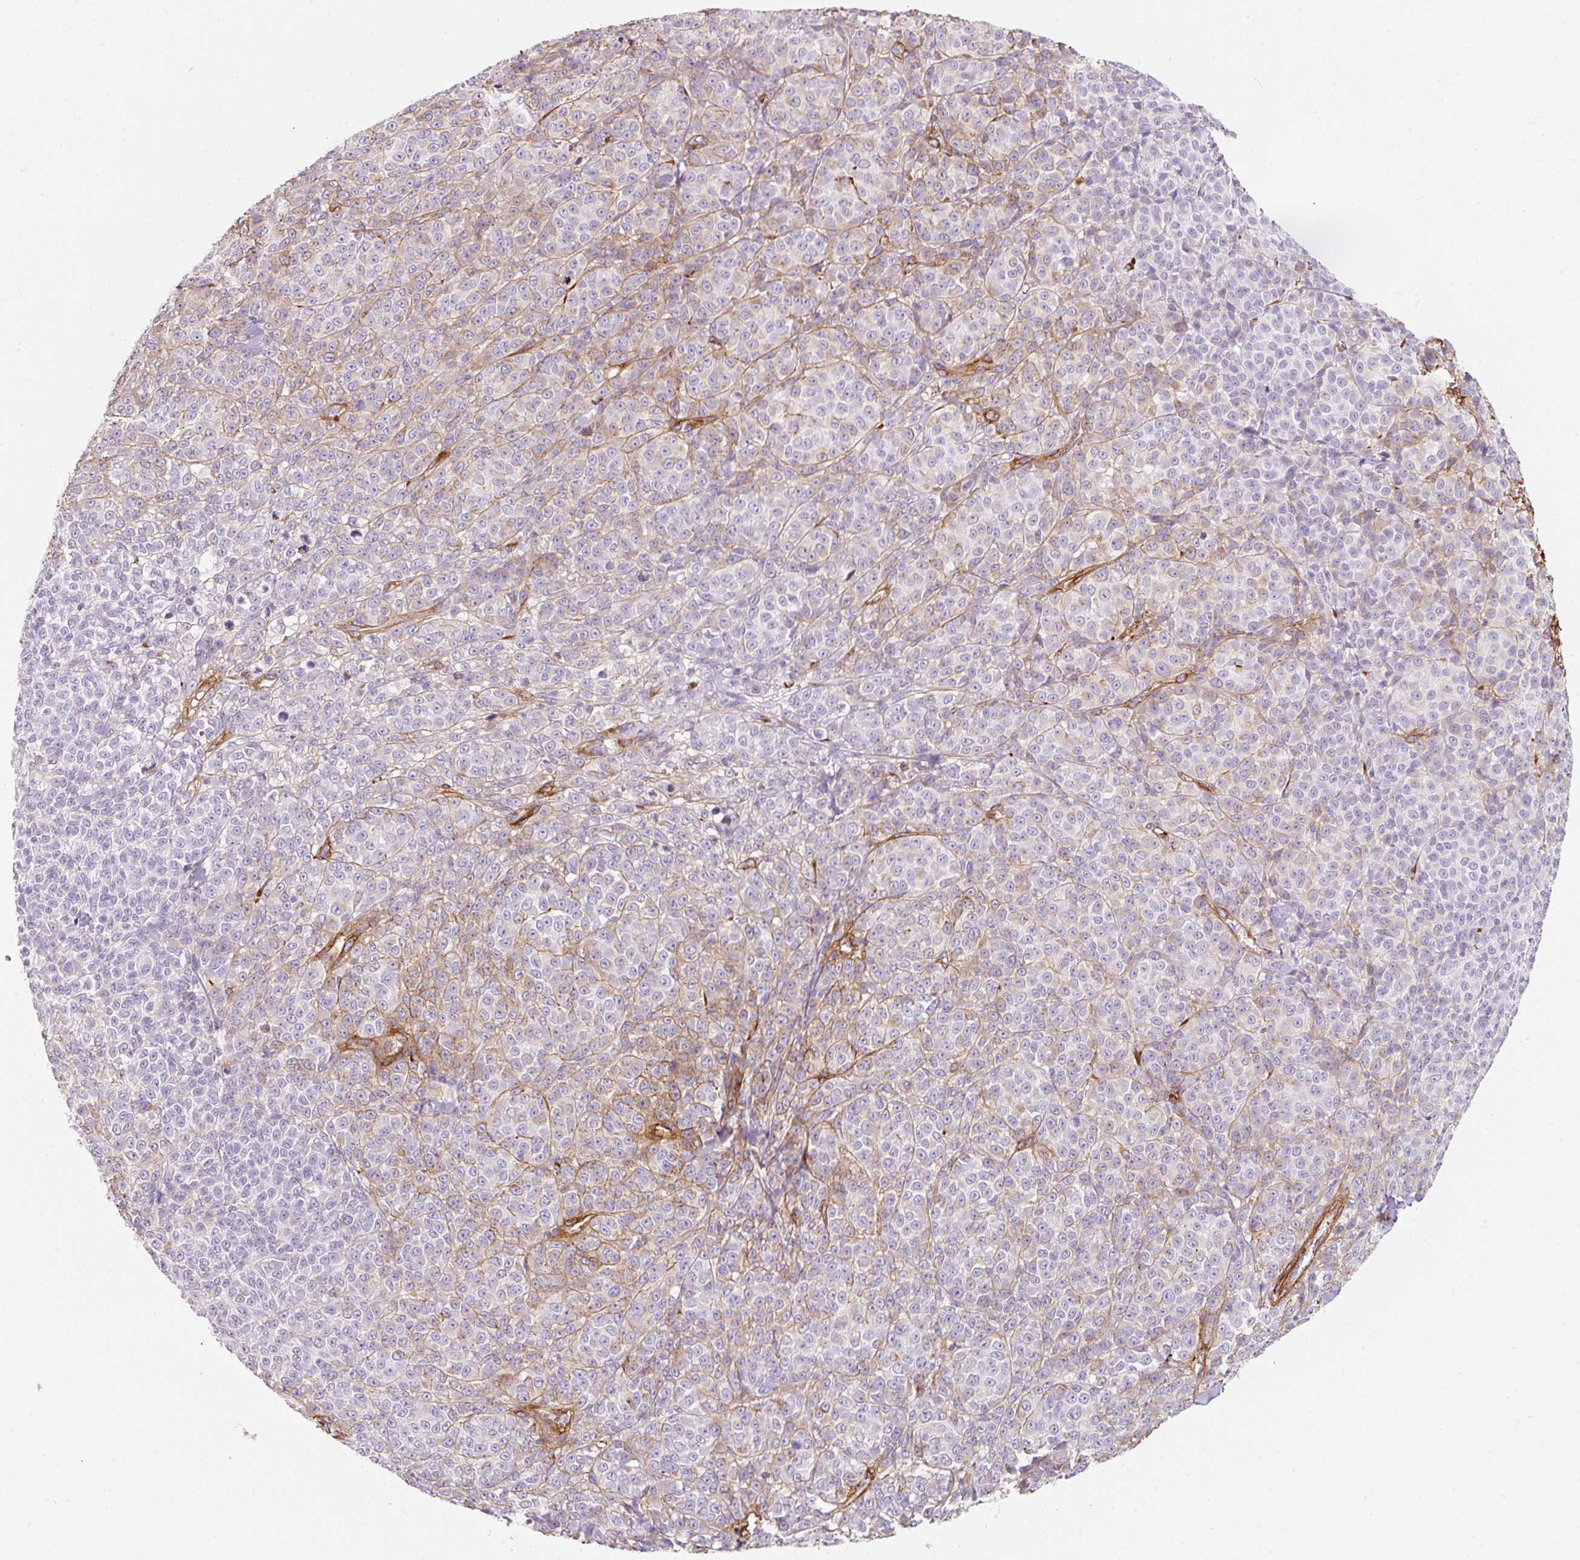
{"staining": {"intensity": "weak", "quantity": "25%-75%", "location": "cytoplasmic/membranous"}, "tissue": "melanoma", "cell_type": "Tumor cells", "image_type": "cancer", "snomed": [{"axis": "morphology", "description": "Normal tissue, NOS"}, {"axis": "morphology", "description": "Malignant melanoma, NOS"}, {"axis": "topography", "description": "Skin"}], "caption": "Immunohistochemistry photomicrograph of neoplastic tissue: human malignant melanoma stained using immunohistochemistry displays low levels of weak protein expression localized specifically in the cytoplasmic/membranous of tumor cells, appearing as a cytoplasmic/membranous brown color.", "gene": "LOXL4", "patient": {"sex": "female", "age": 34}}